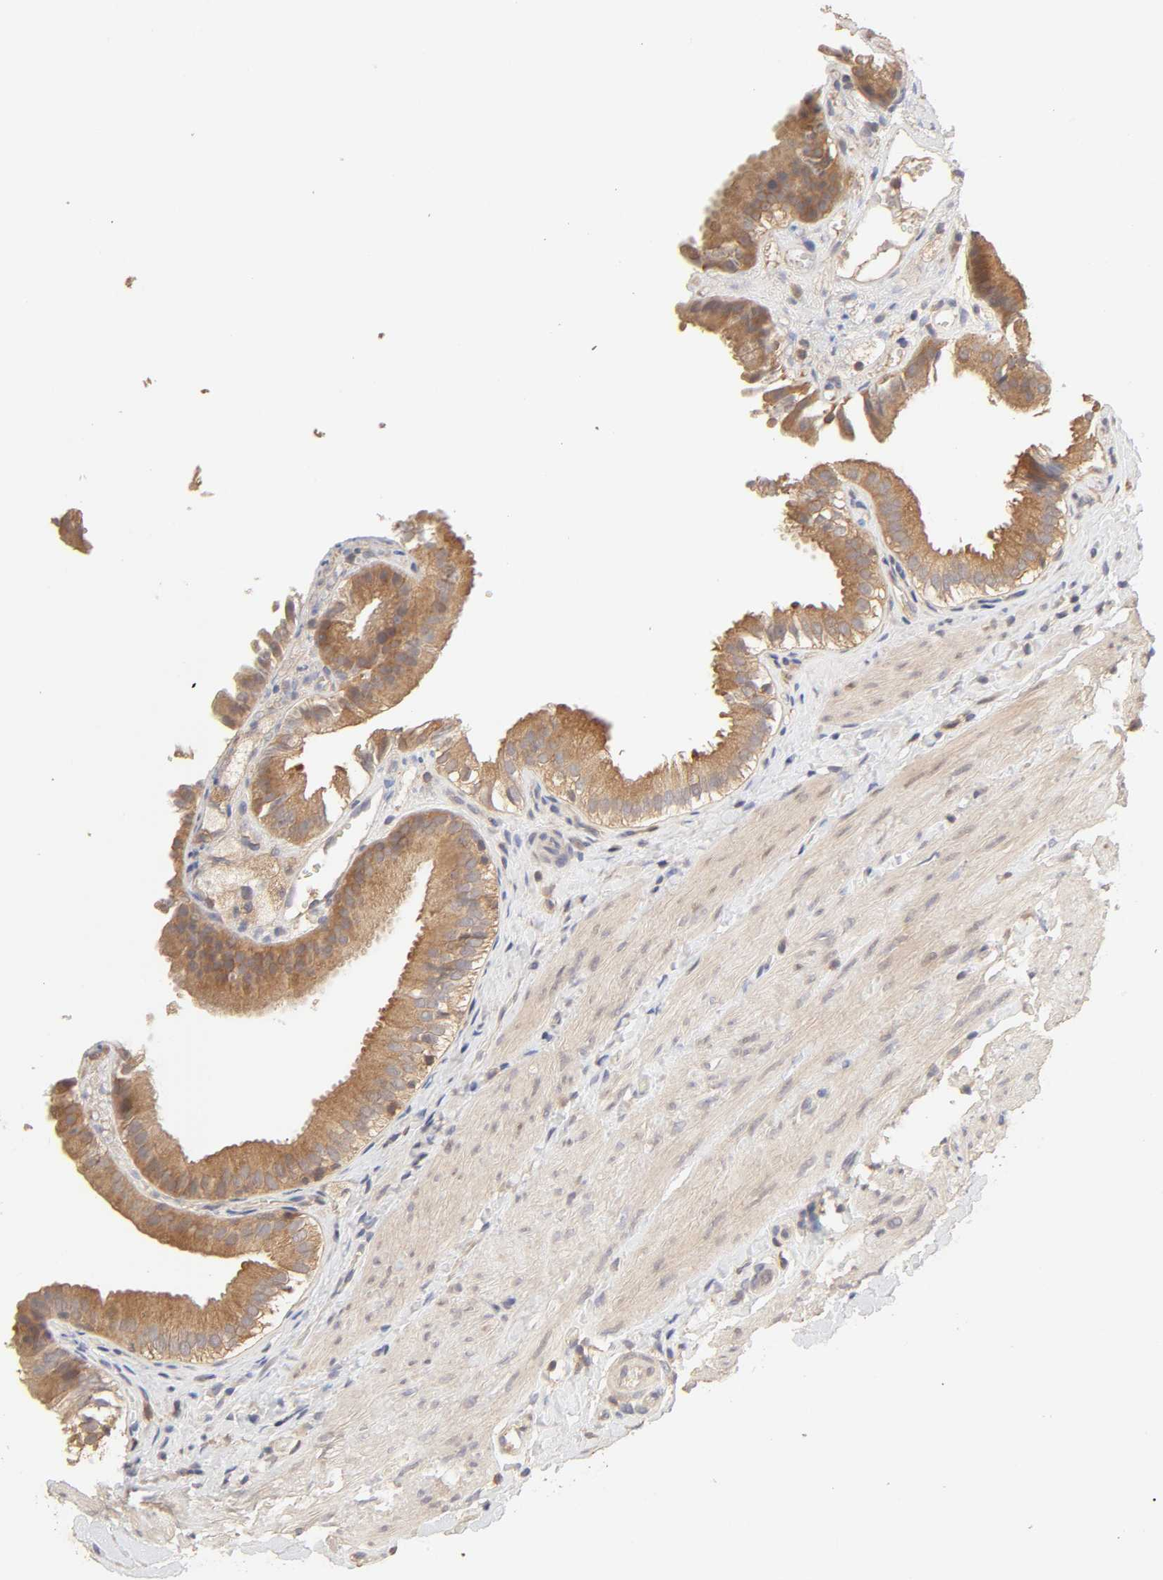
{"staining": {"intensity": "moderate", "quantity": ">75%", "location": "cytoplasmic/membranous"}, "tissue": "gallbladder", "cell_type": "Glandular cells", "image_type": "normal", "snomed": [{"axis": "morphology", "description": "Normal tissue, NOS"}, {"axis": "topography", "description": "Gallbladder"}], "caption": "This is an image of immunohistochemistry (IHC) staining of benign gallbladder, which shows moderate positivity in the cytoplasmic/membranous of glandular cells.", "gene": "AP1G2", "patient": {"sex": "female", "age": 24}}